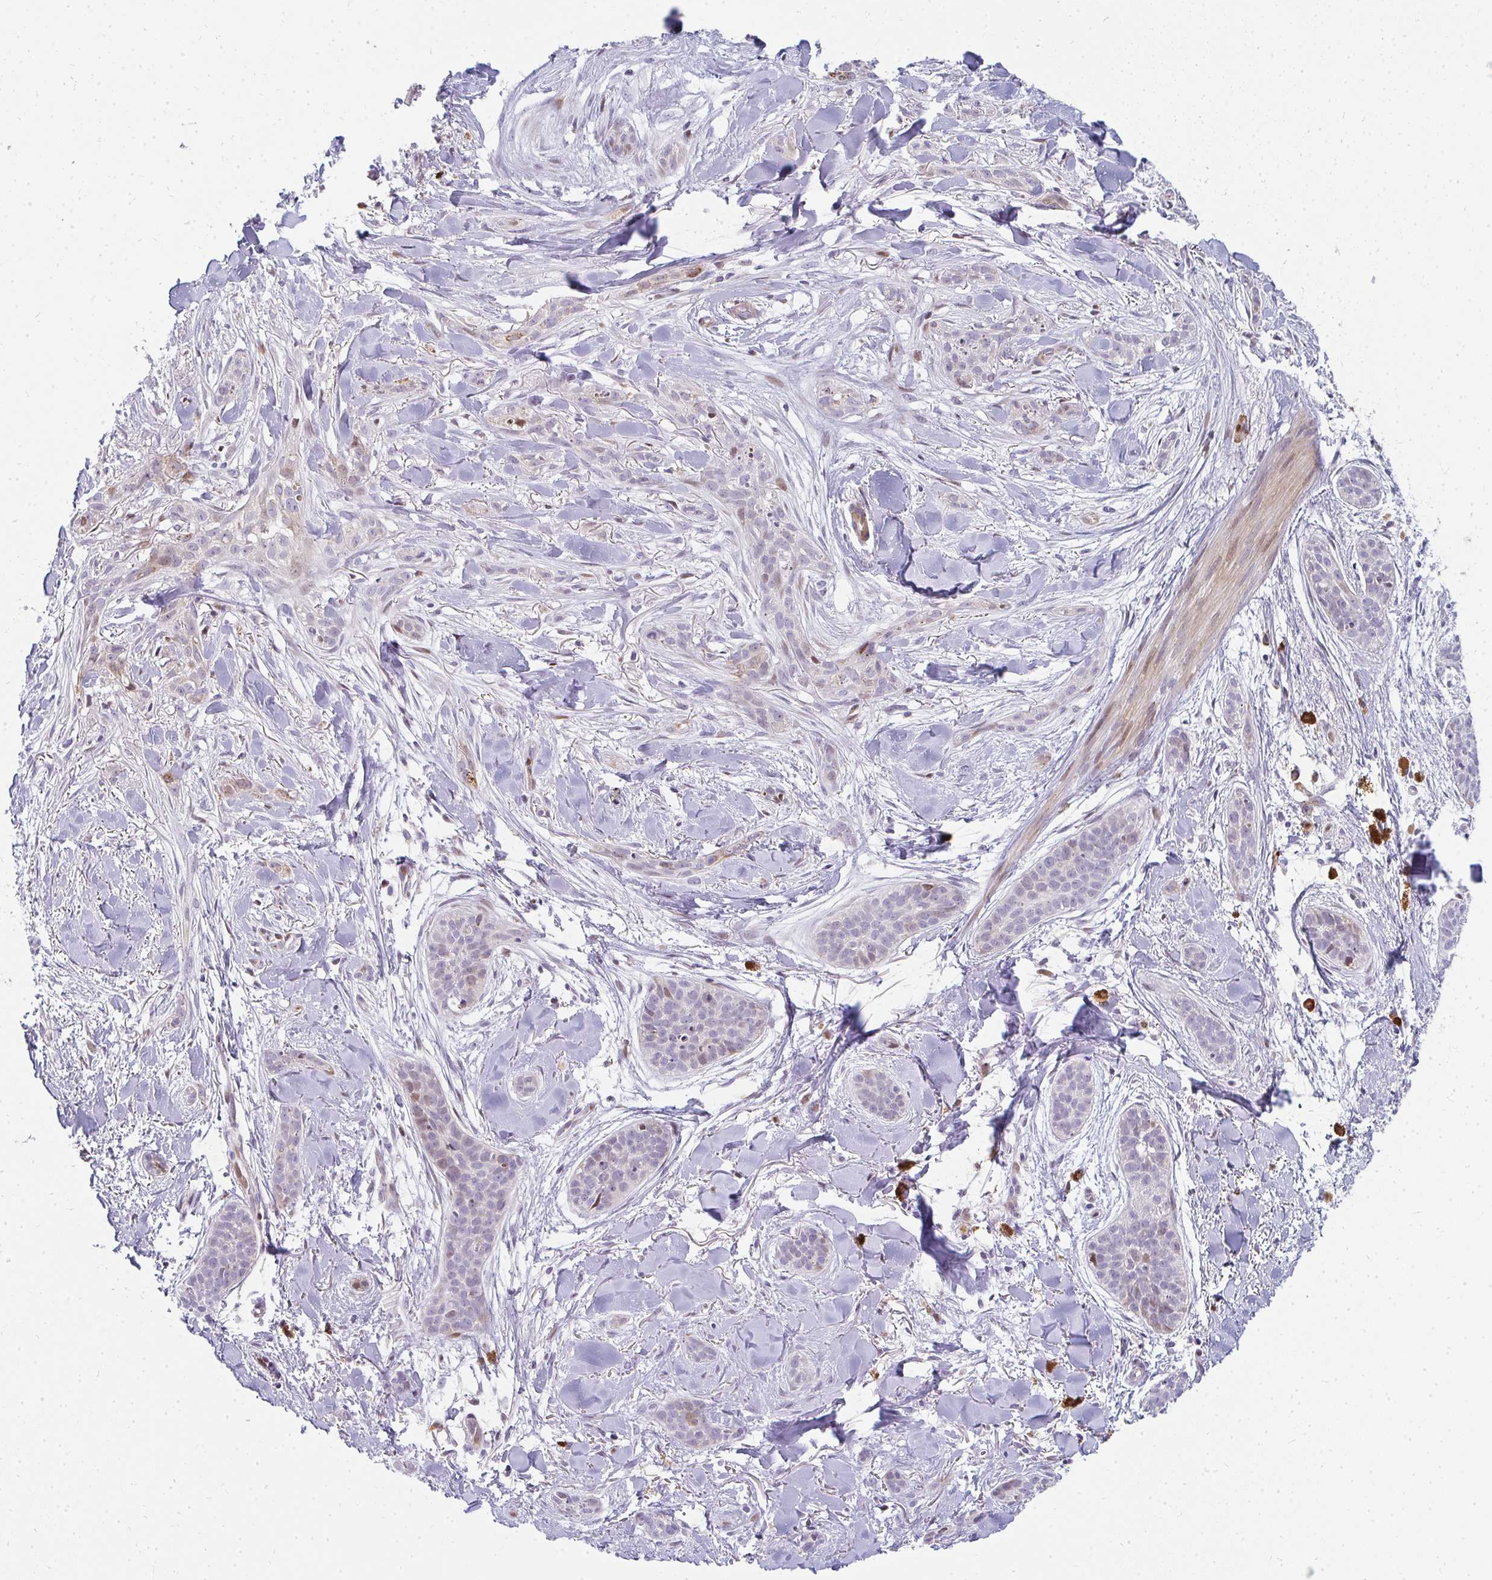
{"staining": {"intensity": "negative", "quantity": "none", "location": "none"}, "tissue": "skin cancer", "cell_type": "Tumor cells", "image_type": "cancer", "snomed": [{"axis": "morphology", "description": "Basal cell carcinoma"}, {"axis": "topography", "description": "Skin"}], "caption": "The photomicrograph exhibits no significant staining in tumor cells of basal cell carcinoma (skin).", "gene": "PLA2G5", "patient": {"sex": "male", "age": 52}}